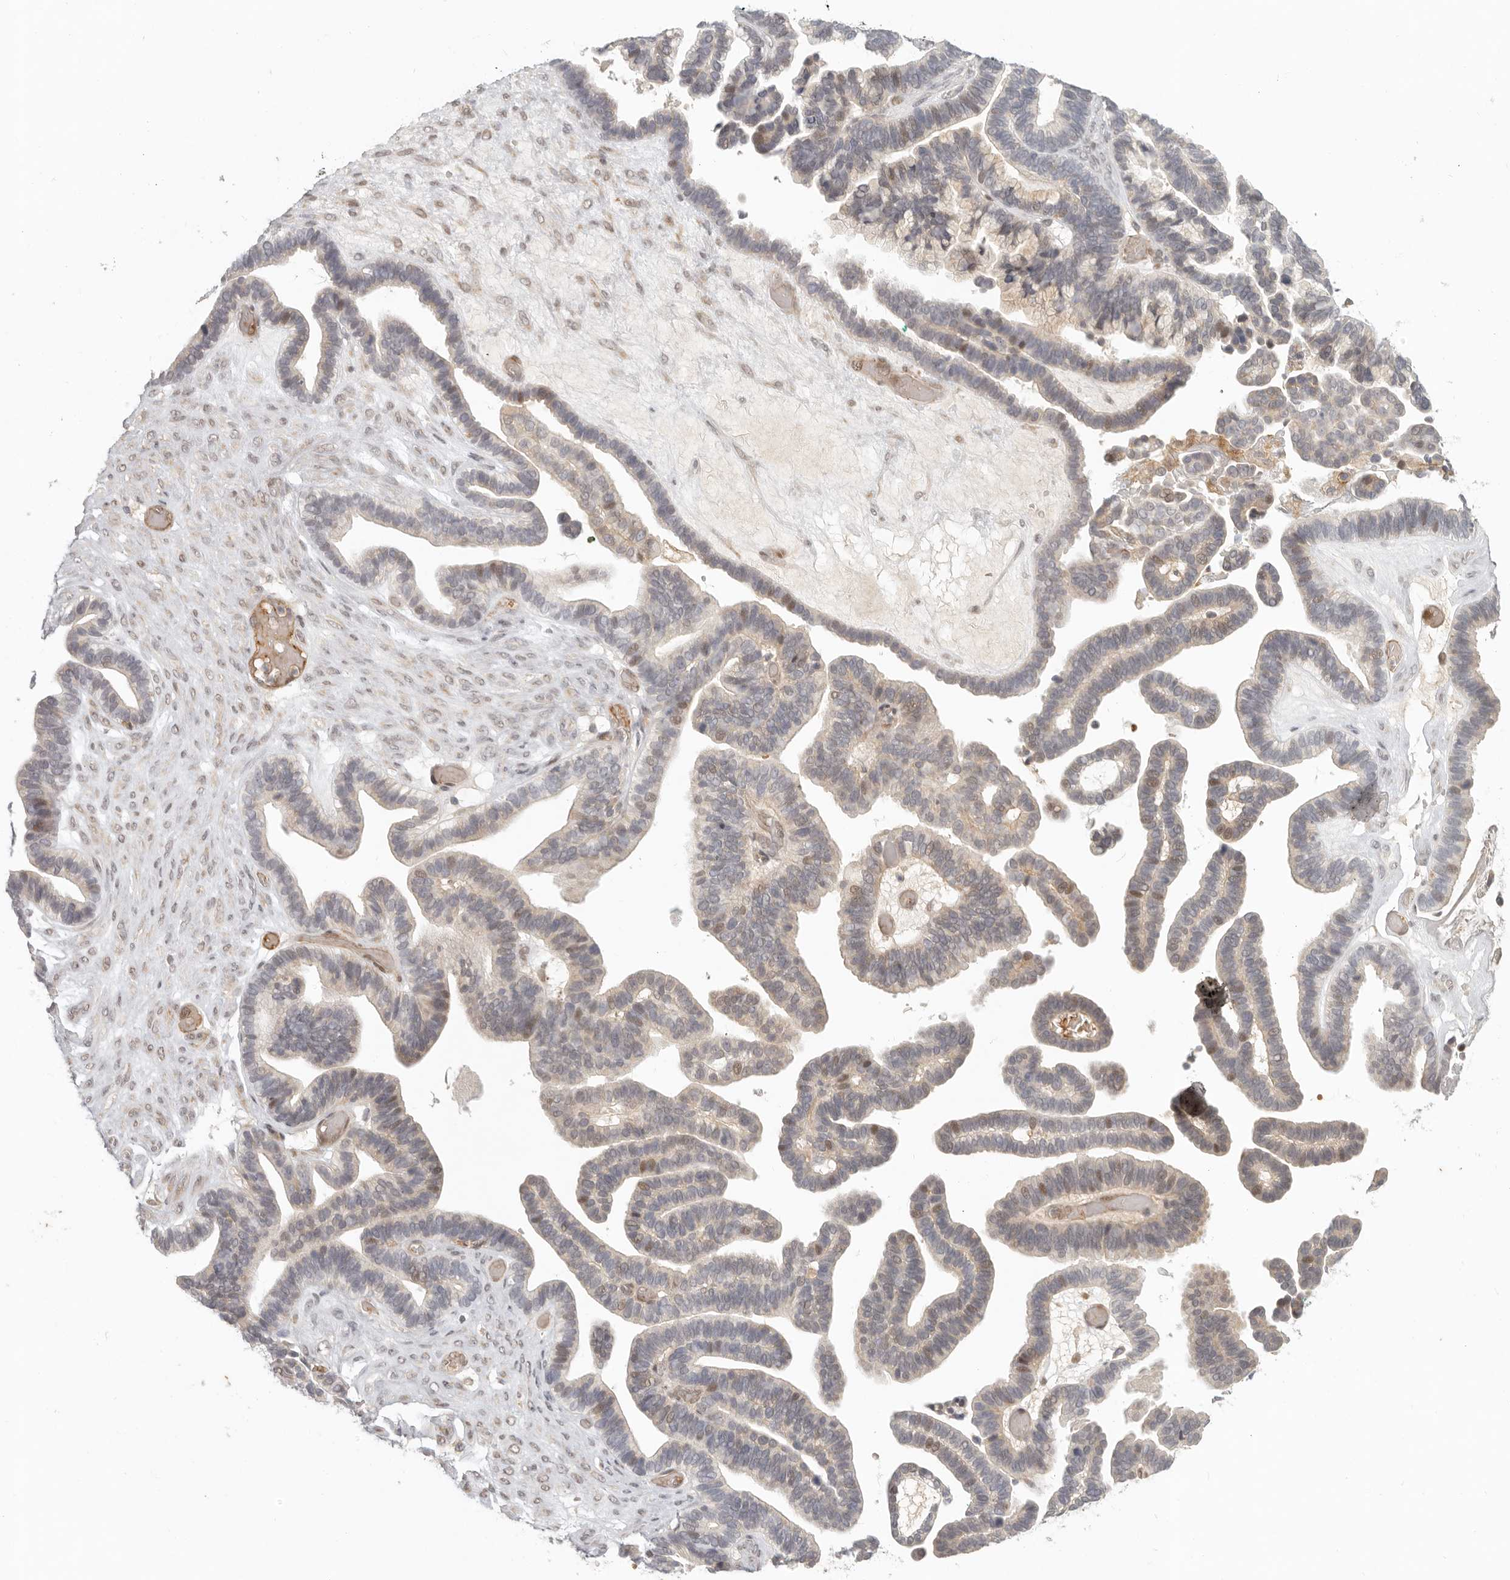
{"staining": {"intensity": "moderate", "quantity": "<25%", "location": "nuclear"}, "tissue": "ovarian cancer", "cell_type": "Tumor cells", "image_type": "cancer", "snomed": [{"axis": "morphology", "description": "Cystadenocarcinoma, serous, NOS"}, {"axis": "topography", "description": "Ovary"}], "caption": "Immunohistochemical staining of ovarian cancer (serous cystadenocarcinoma) exhibits moderate nuclear protein staining in about <25% of tumor cells.", "gene": "AHDC1", "patient": {"sex": "female", "age": 56}}